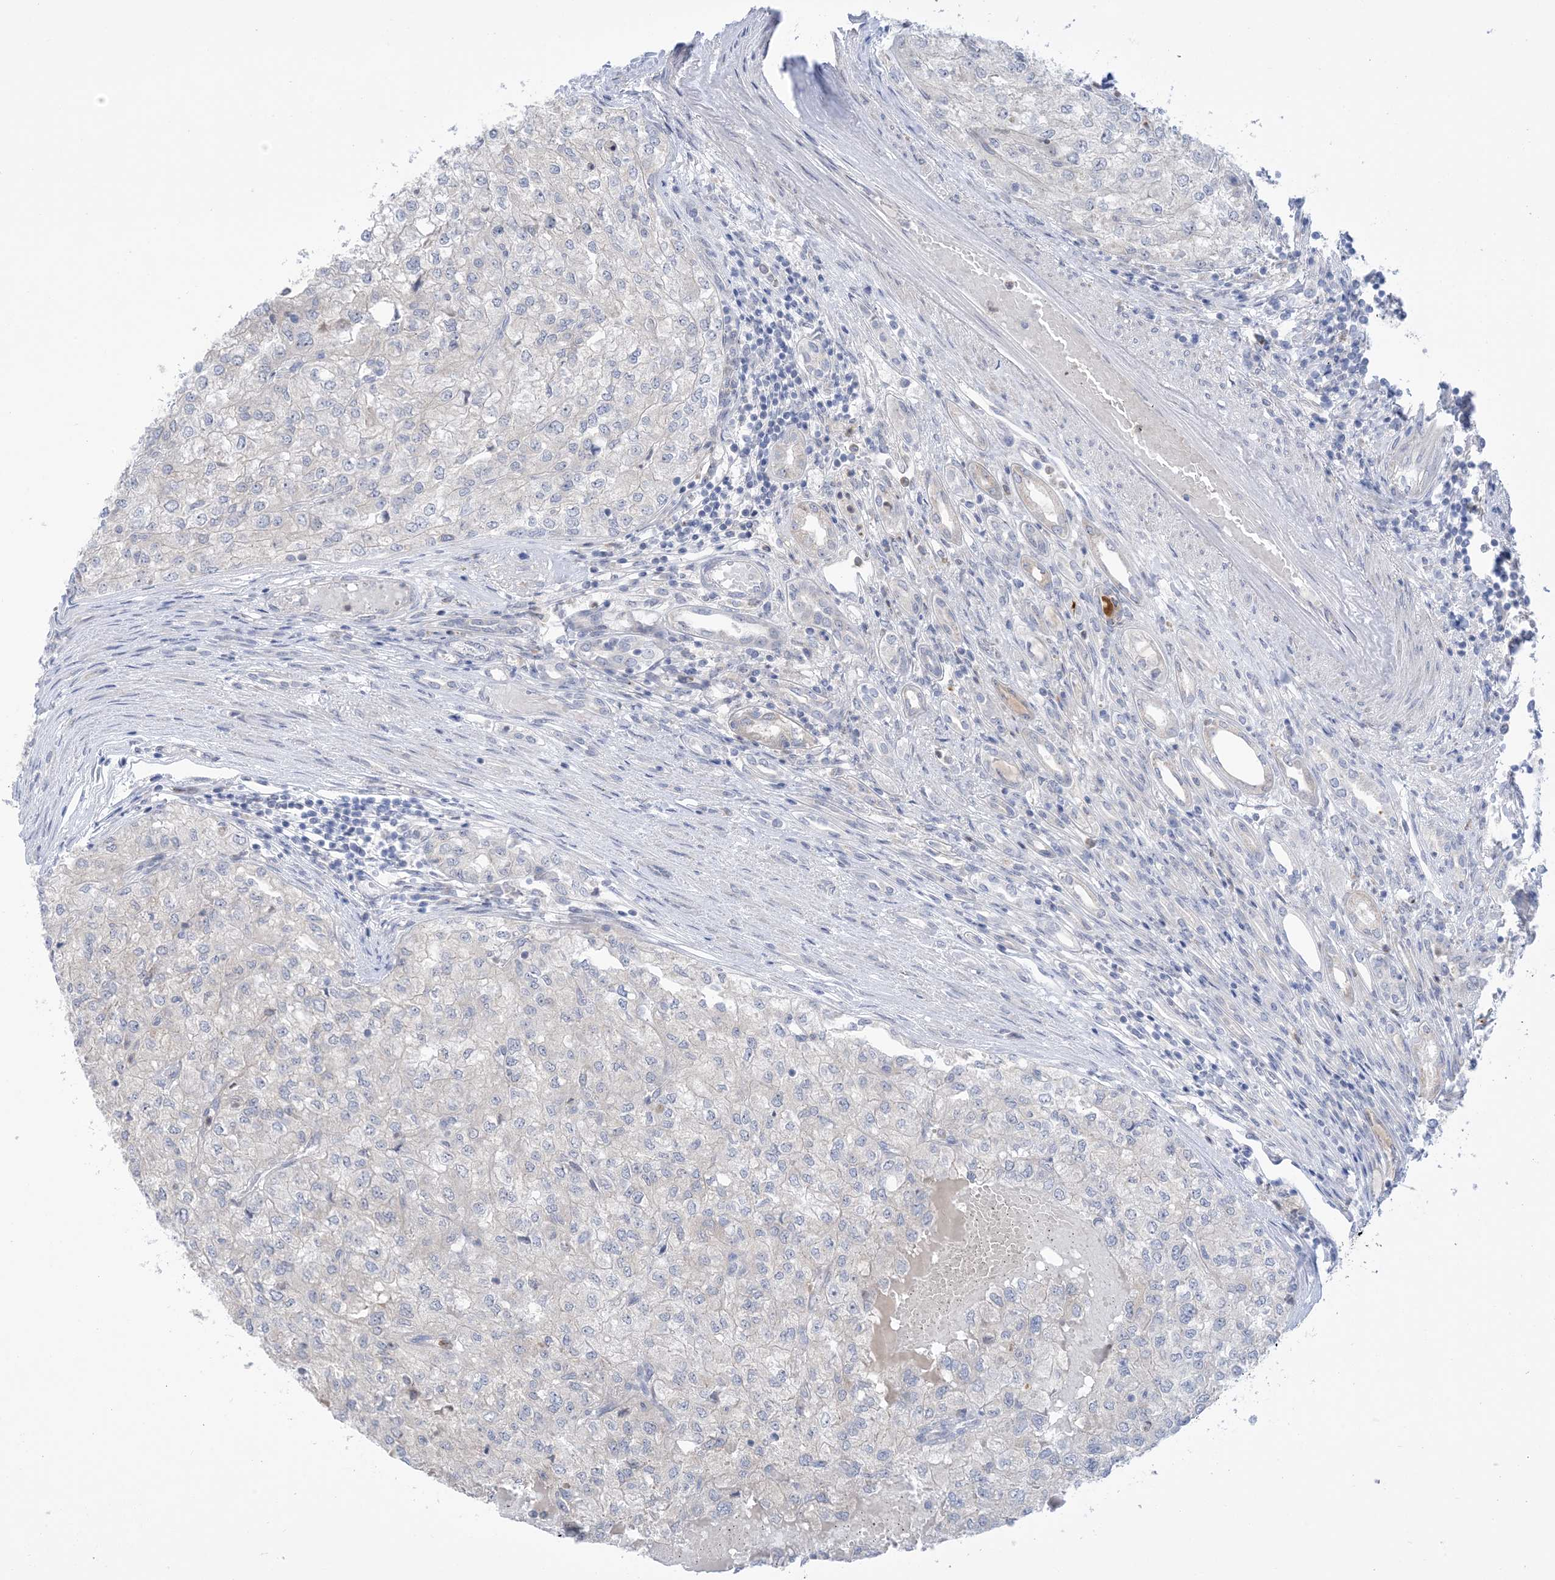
{"staining": {"intensity": "negative", "quantity": "none", "location": "none"}, "tissue": "renal cancer", "cell_type": "Tumor cells", "image_type": "cancer", "snomed": [{"axis": "morphology", "description": "Adenocarcinoma, NOS"}, {"axis": "topography", "description": "Kidney"}], "caption": "An immunohistochemistry (IHC) photomicrograph of renal cancer is shown. There is no staining in tumor cells of renal cancer.", "gene": "TTYH1", "patient": {"sex": "female", "age": 54}}